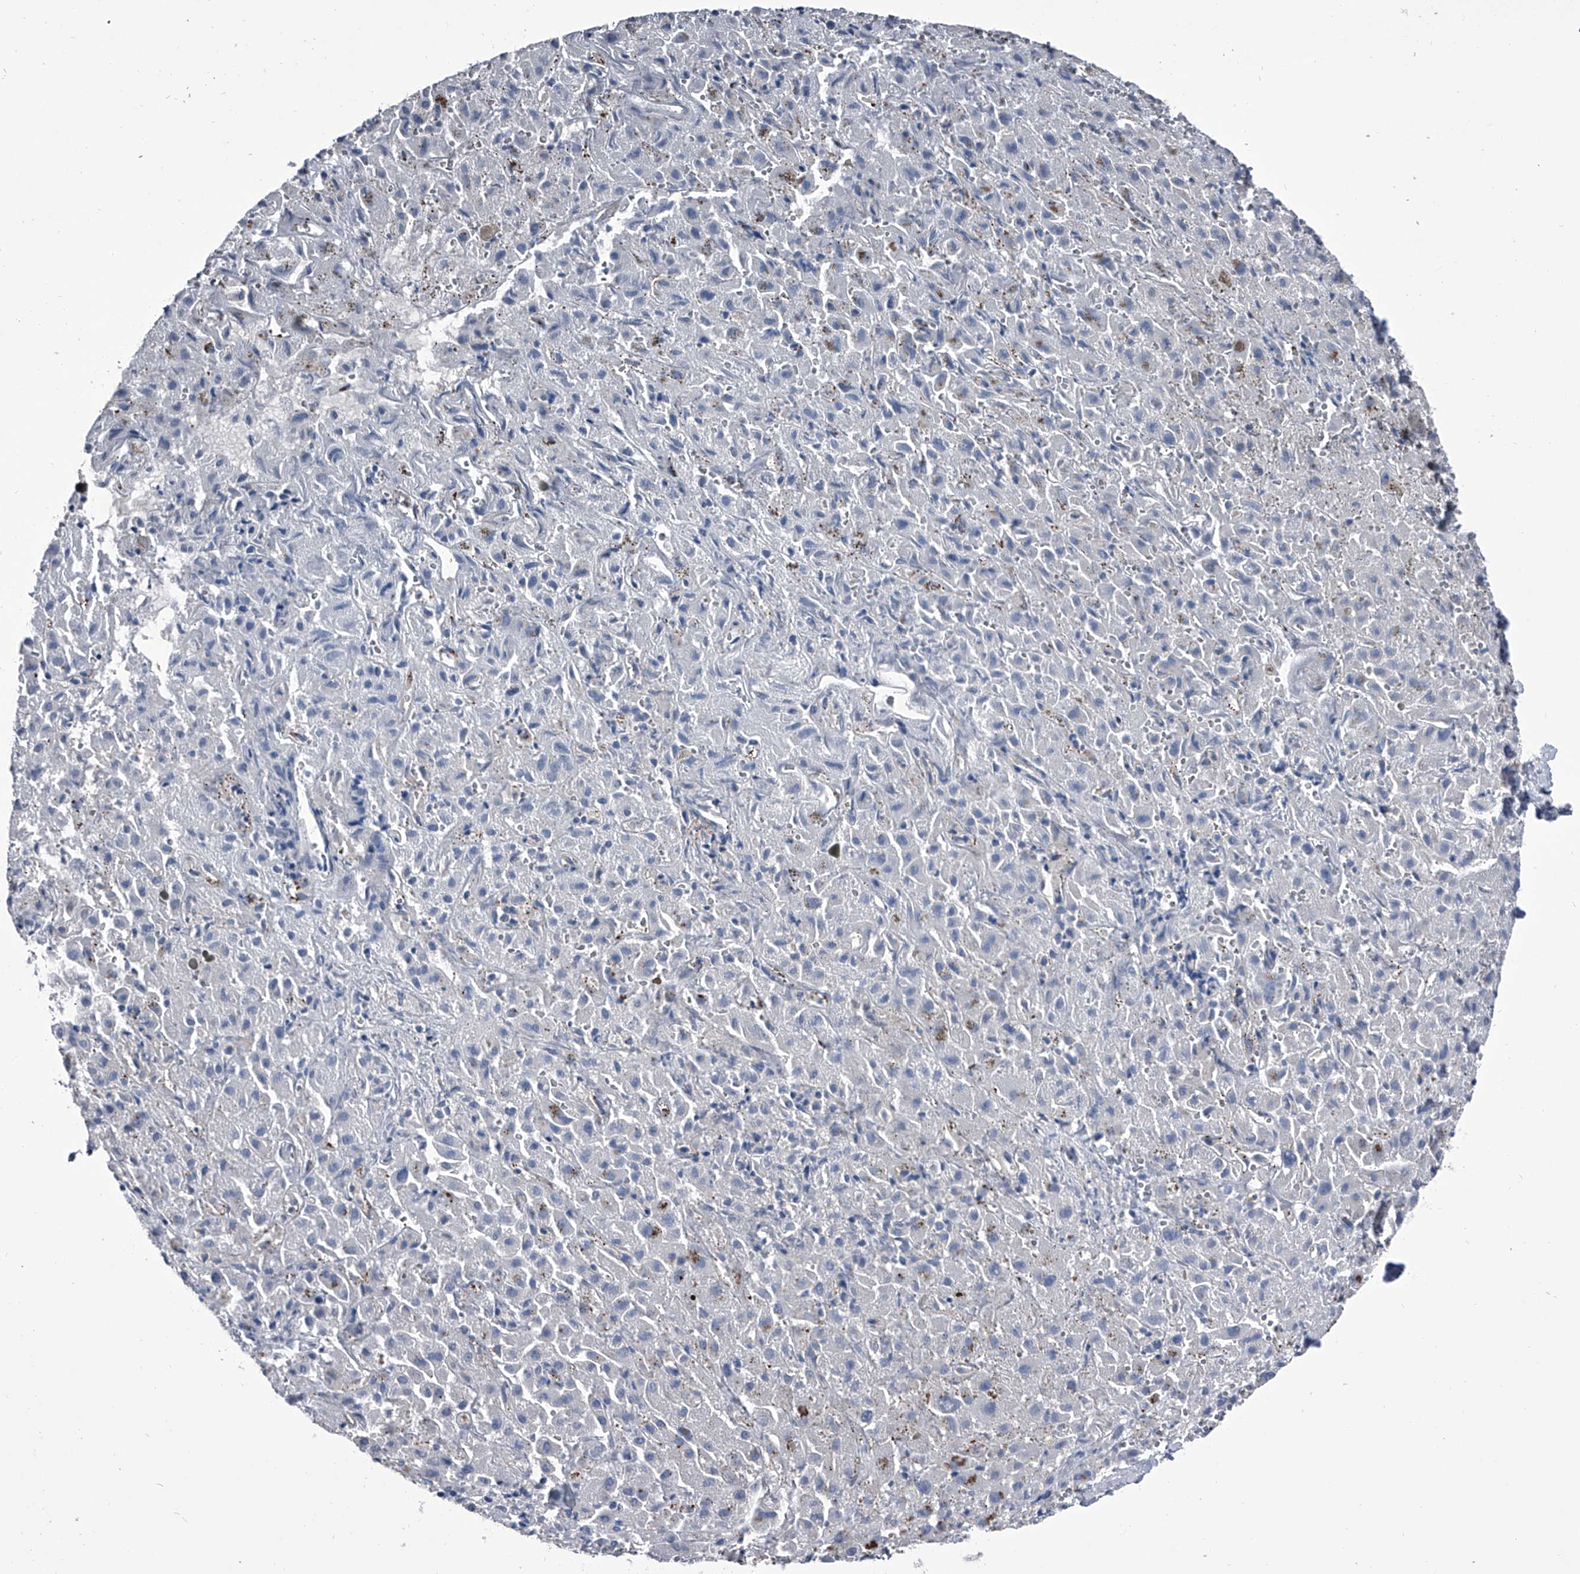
{"staining": {"intensity": "negative", "quantity": "none", "location": "none"}, "tissue": "liver cancer", "cell_type": "Tumor cells", "image_type": "cancer", "snomed": [{"axis": "morphology", "description": "Cholangiocarcinoma"}, {"axis": "topography", "description": "Liver"}], "caption": "Protein analysis of liver cholangiocarcinoma reveals no significant expression in tumor cells. (DAB immunohistochemistry (IHC) with hematoxylin counter stain).", "gene": "PIP5K1A", "patient": {"sex": "female", "age": 52}}